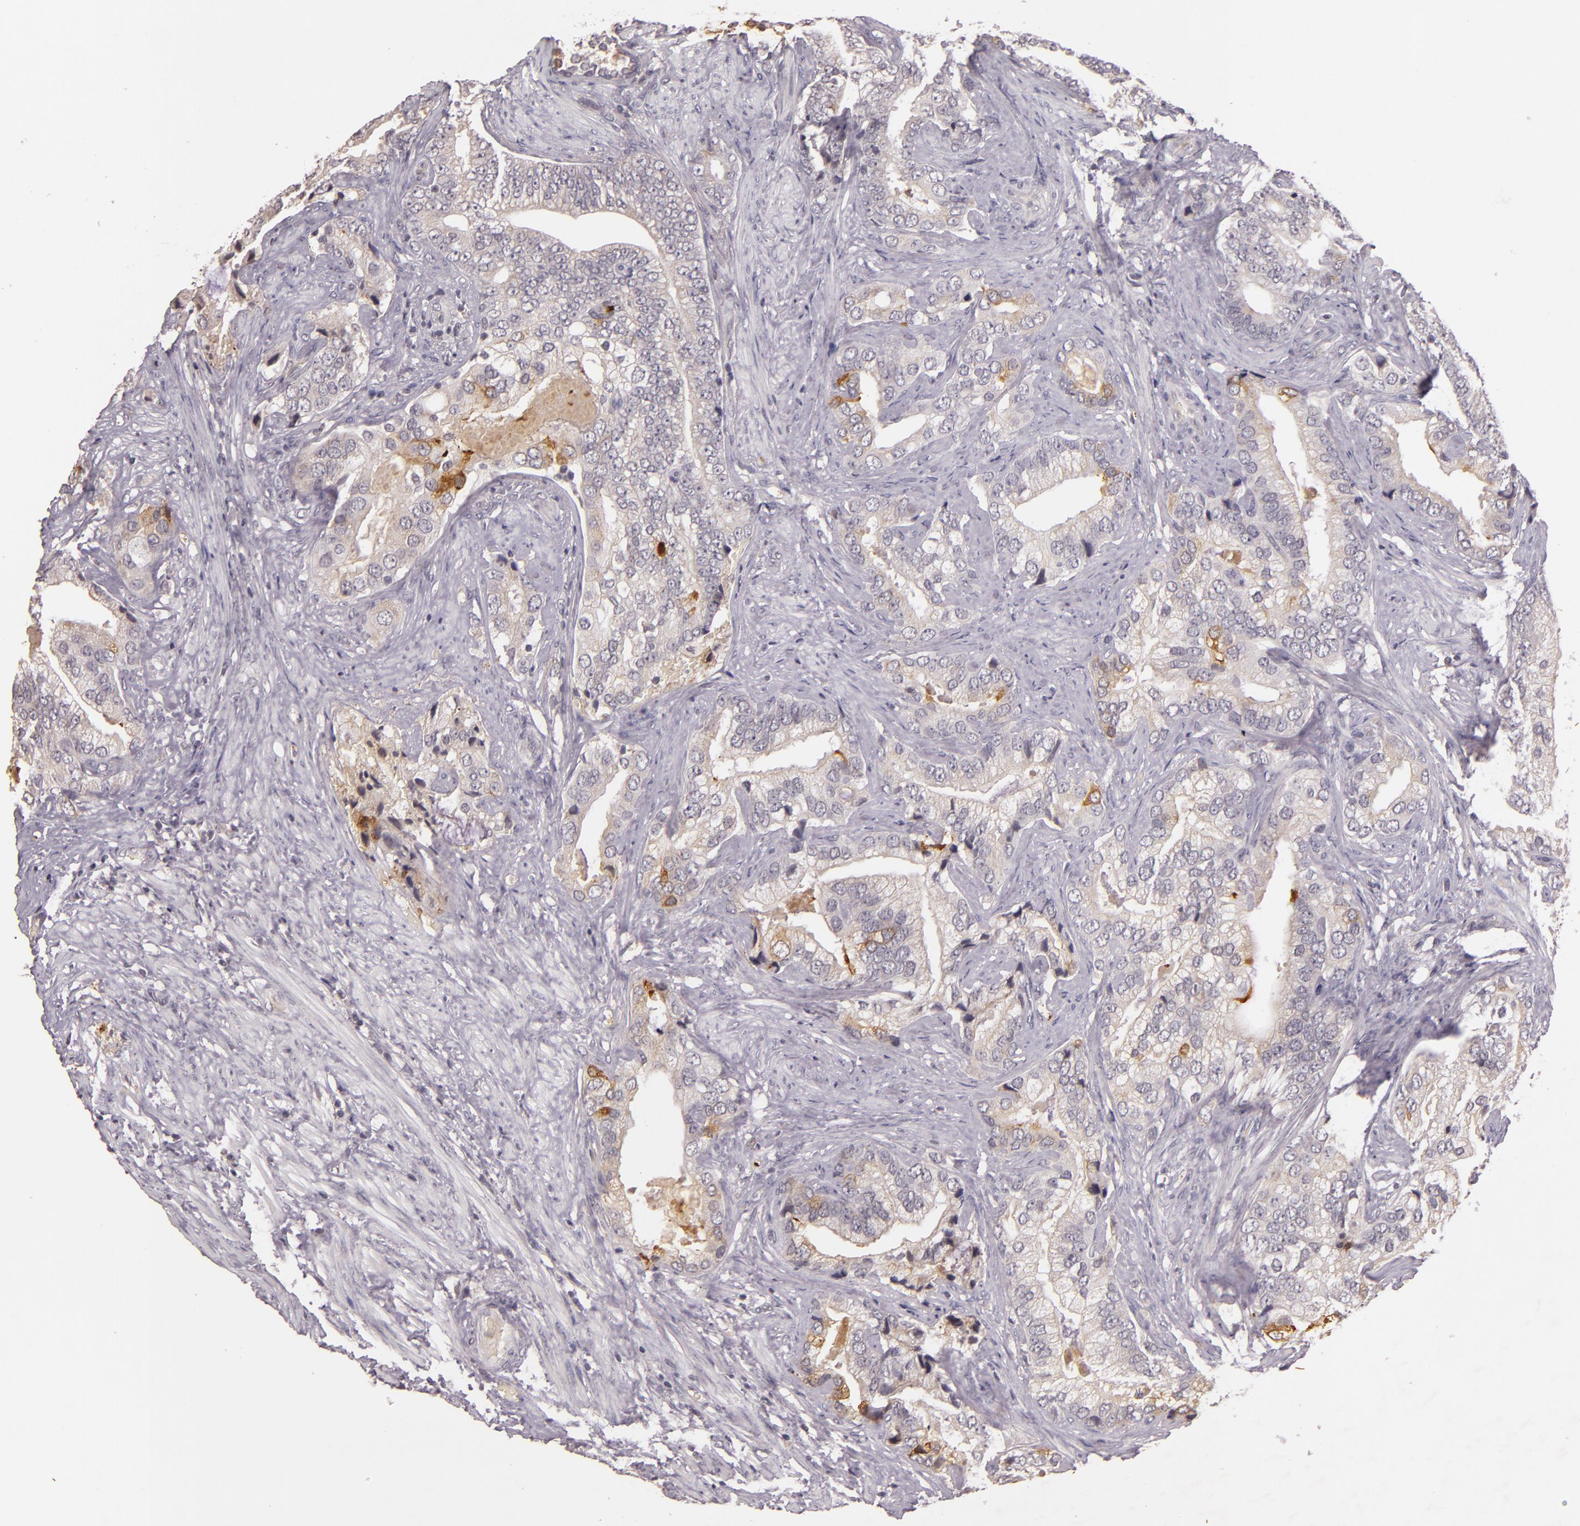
{"staining": {"intensity": "moderate", "quantity": "<25%", "location": "cytoplasmic/membranous"}, "tissue": "prostate cancer", "cell_type": "Tumor cells", "image_type": "cancer", "snomed": [{"axis": "morphology", "description": "Adenocarcinoma, Low grade"}, {"axis": "topography", "description": "Prostate"}], "caption": "Immunohistochemistry micrograph of human adenocarcinoma (low-grade) (prostate) stained for a protein (brown), which reveals low levels of moderate cytoplasmic/membranous positivity in approximately <25% of tumor cells.", "gene": "TFF1", "patient": {"sex": "male", "age": 71}}